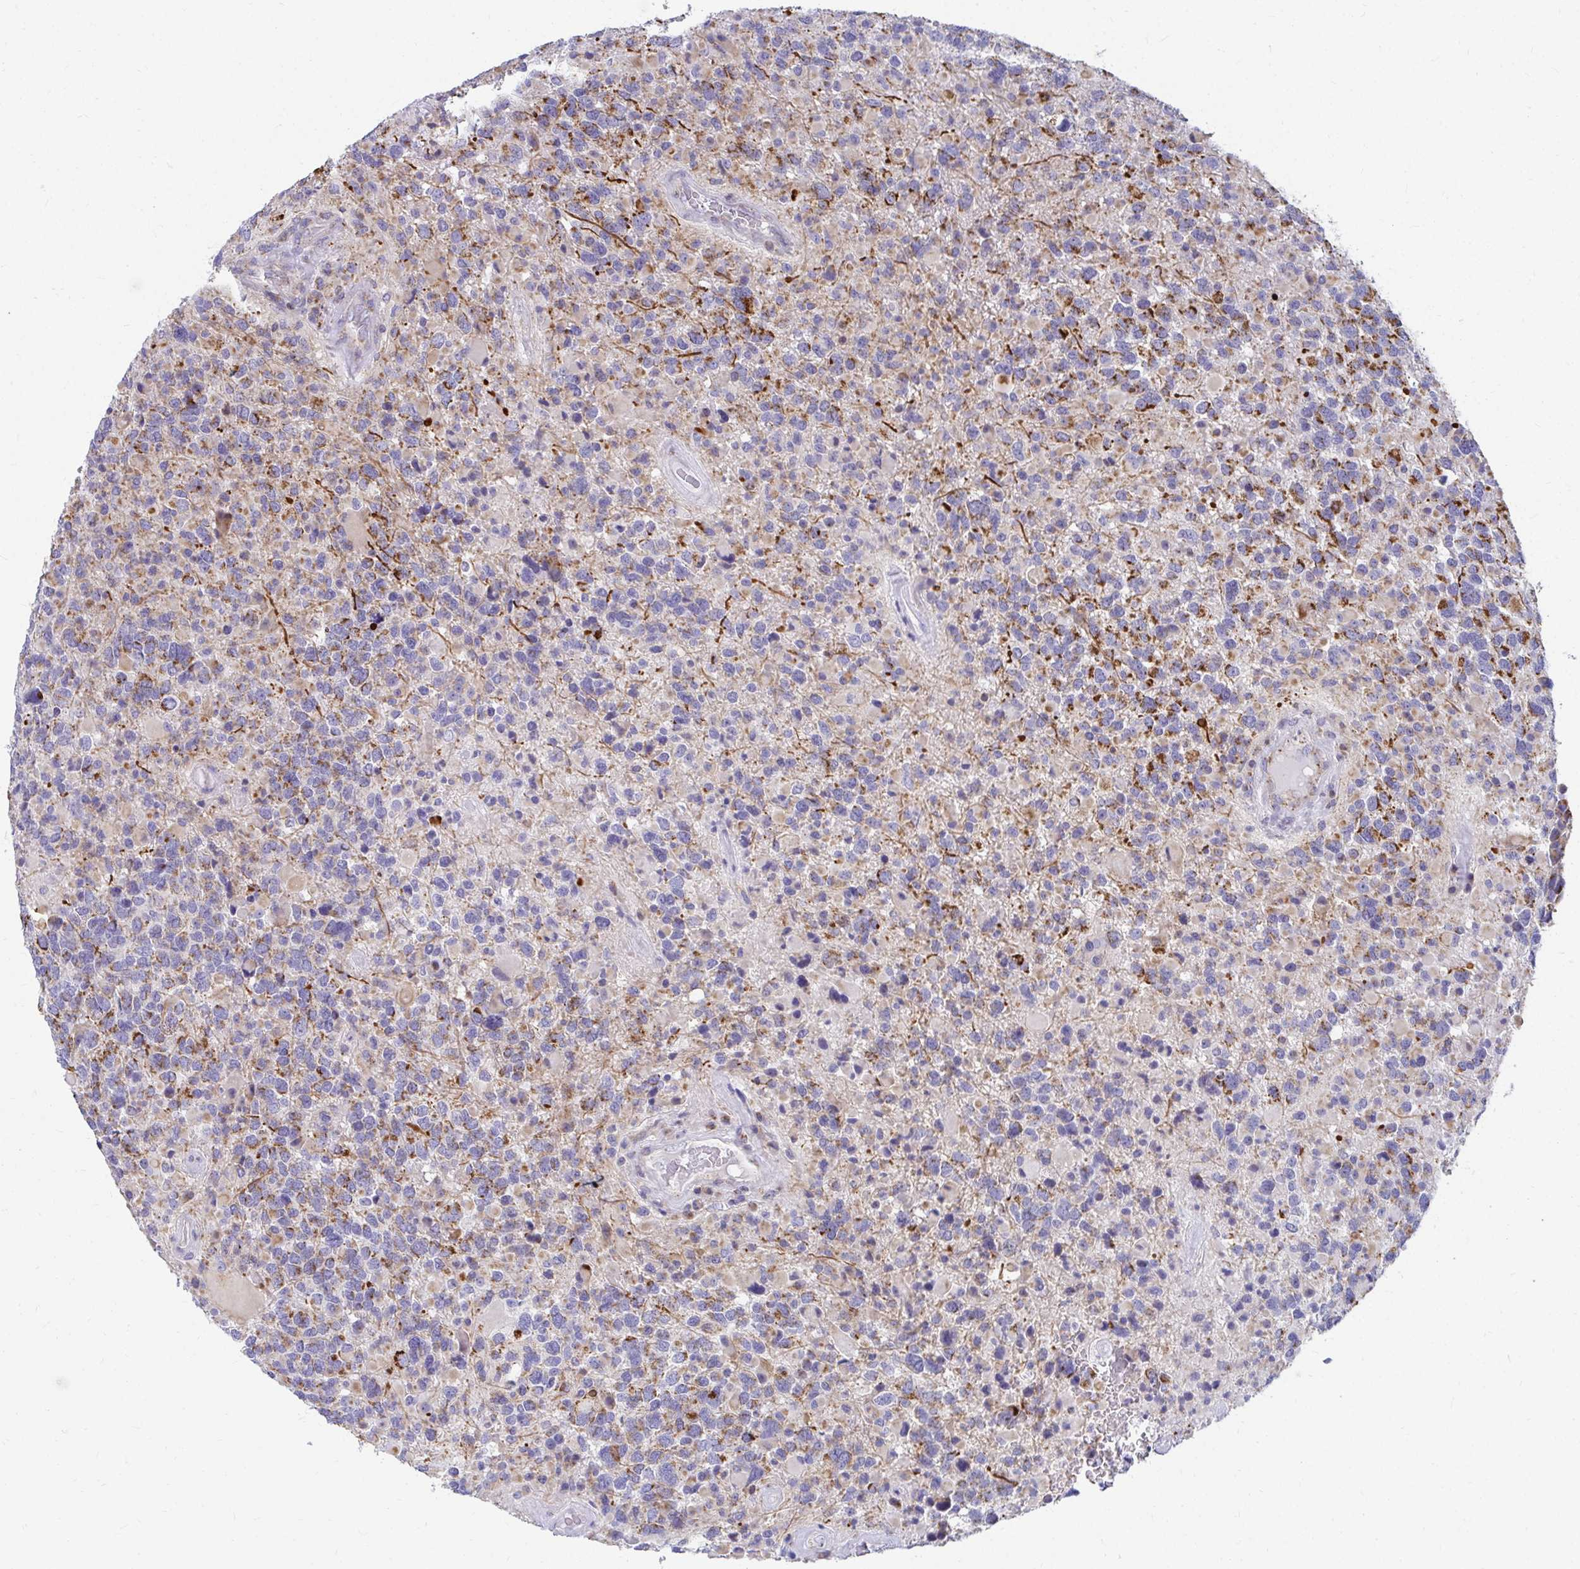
{"staining": {"intensity": "moderate", "quantity": "25%-75%", "location": "cytoplasmic/membranous"}, "tissue": "glioma", "cell_type": "Tumor cells", "image_type": "cancer", "snomed": [{"axis": "morphology", "description": "Glioma, malignant, High grade"}, {"axis": "topography", "description": "Brain"}], "caption": "IHC image of neoplastic tissue: glioma stained using immunohistochemistry (IHC) exhibits medium levels of moderate protein expression localized specifically in the cytoplasmic/membranous of tumor cells, appearing as a cytoplasmic/membranous brown color.", "gene": "EXOC5", "patient": {"sex": "female", "age": 40}}